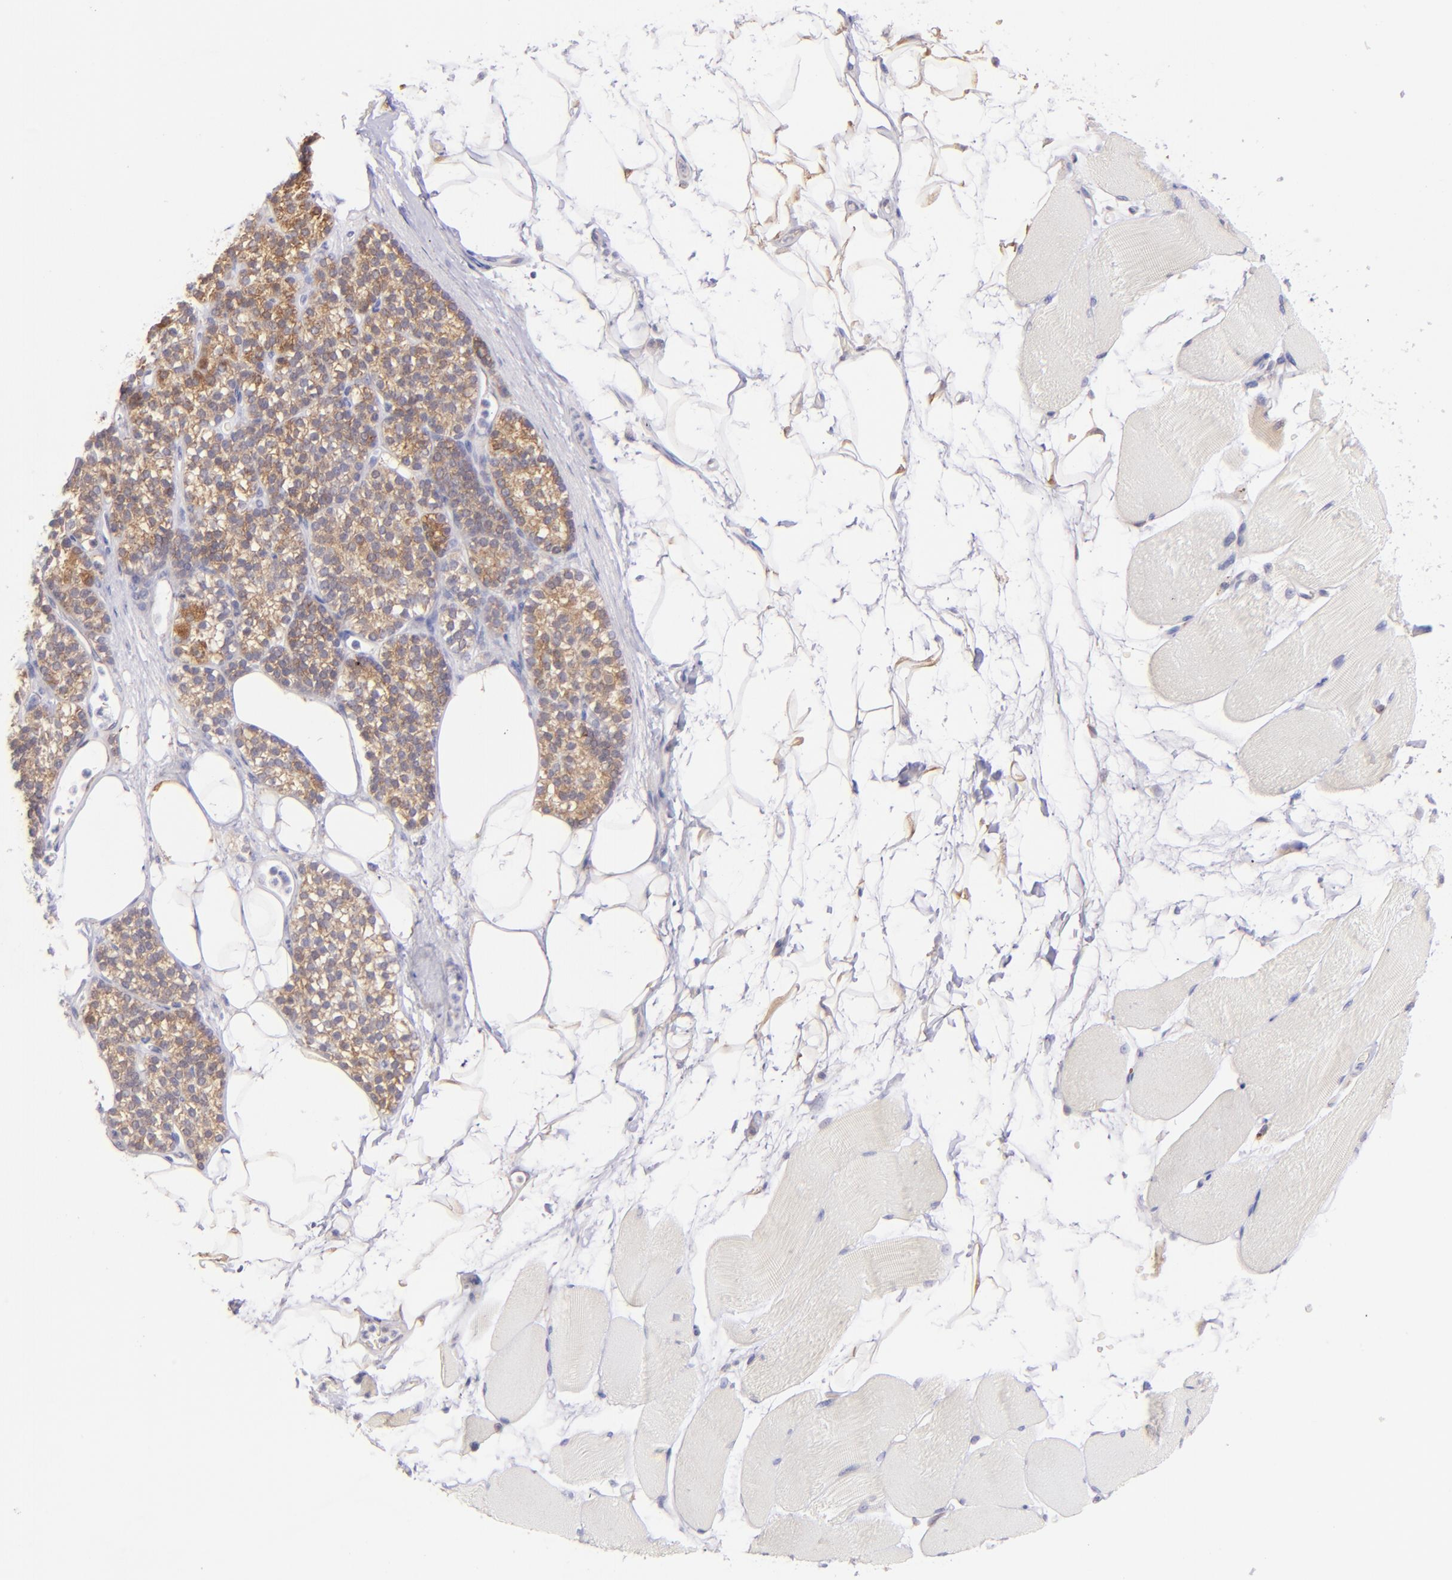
{"staining": {"intensity": "weak", "quantity": ">75%", "location": "cytoplasmic/membranous"}, "tissue": "skeletal muscle", "cell_type": "Myocytes", "image_type": "normal", "snomed": [{"axis": "morphology", "description": "Normal tissue, NOS"}, {"axis": "topography", "description": "Skeletal muscle"}, {"axis": "topography", "description": "Parathyroid gland"}], "caption": "This is a histology image of IHC staining of unremarkable skeletal muscle, which shows weak expression in the cytoplasmic/membranous of myocytes.", "gene": "SH2D4A", "patient": {"sex": "female", "age": 37}}